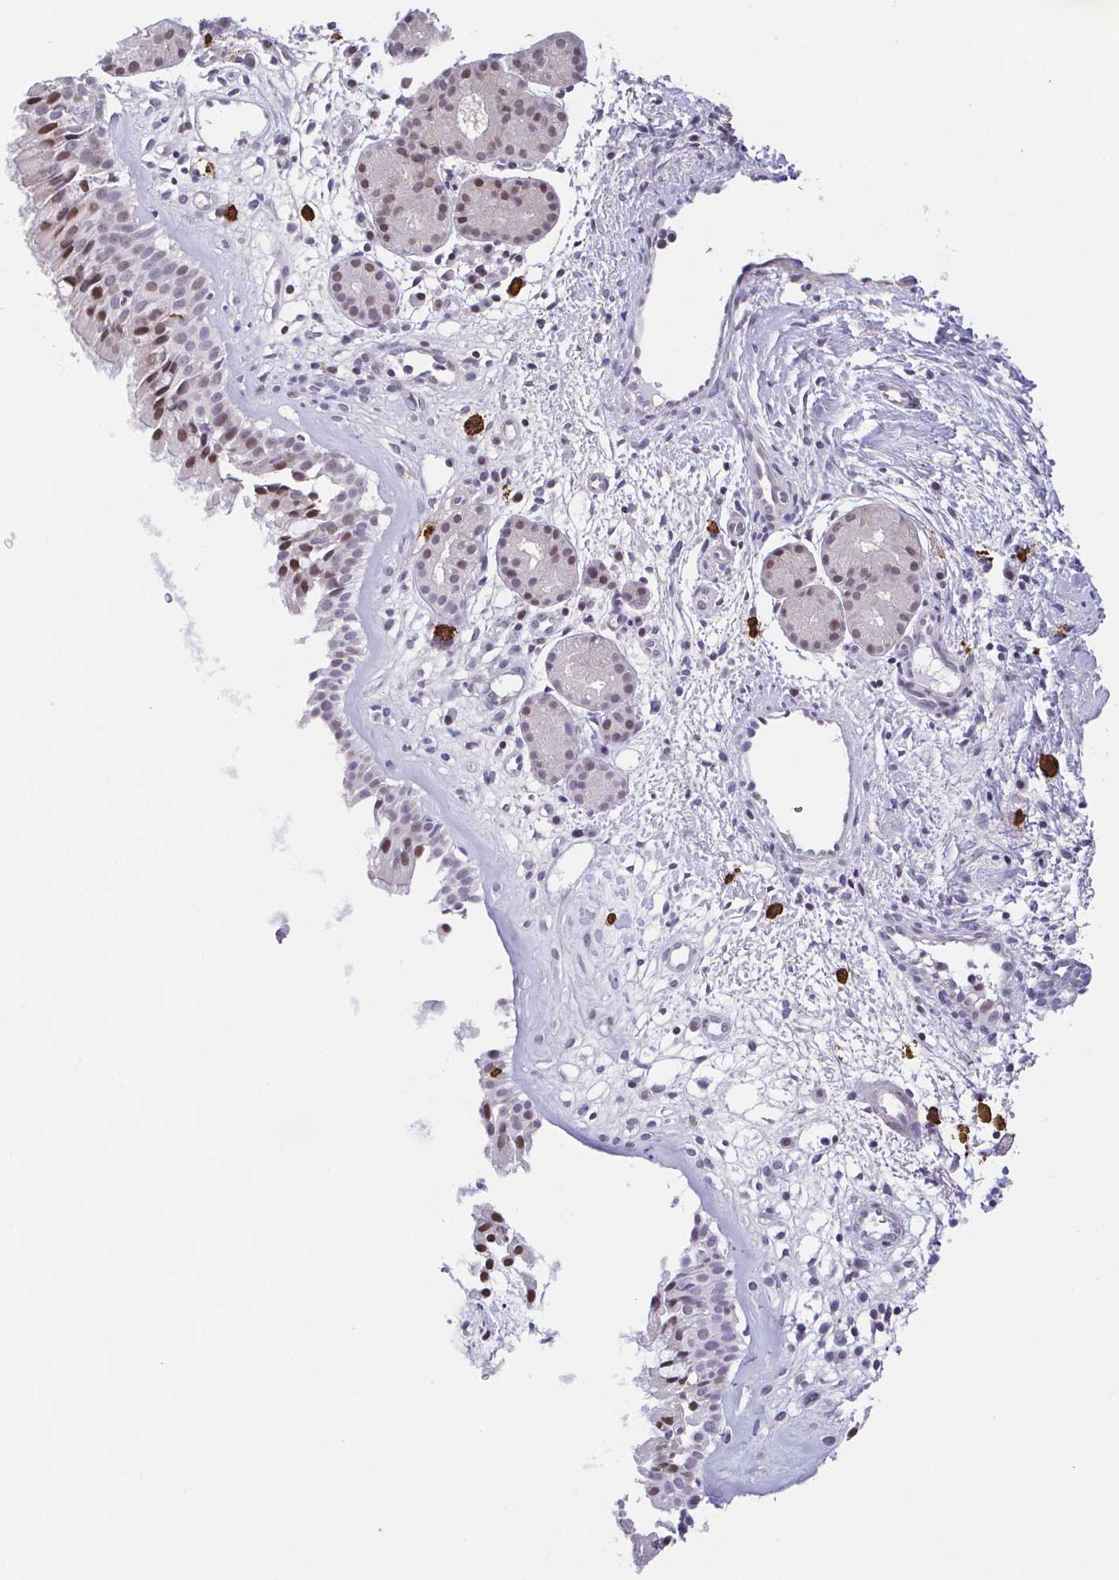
{"staining": {"intensity": "moderate", "quantity": "<25%", "location": "nuclear"}, "tissue": "nasopharynx", "cell_type": "Respiratory epithelial cells", "image_type": "normal", "snomed": [{"axis": "morphology", "description": "Normal tissue, NOS"}, {"axis": "topography", "description": "Nasopharynx"}], "caption": "Nasopharynx stained with a protein marker reveals moderate staining in respiratory epithelial cells.", "gene": "PREPL", "patient": {"sex": "male", "age": 65}}